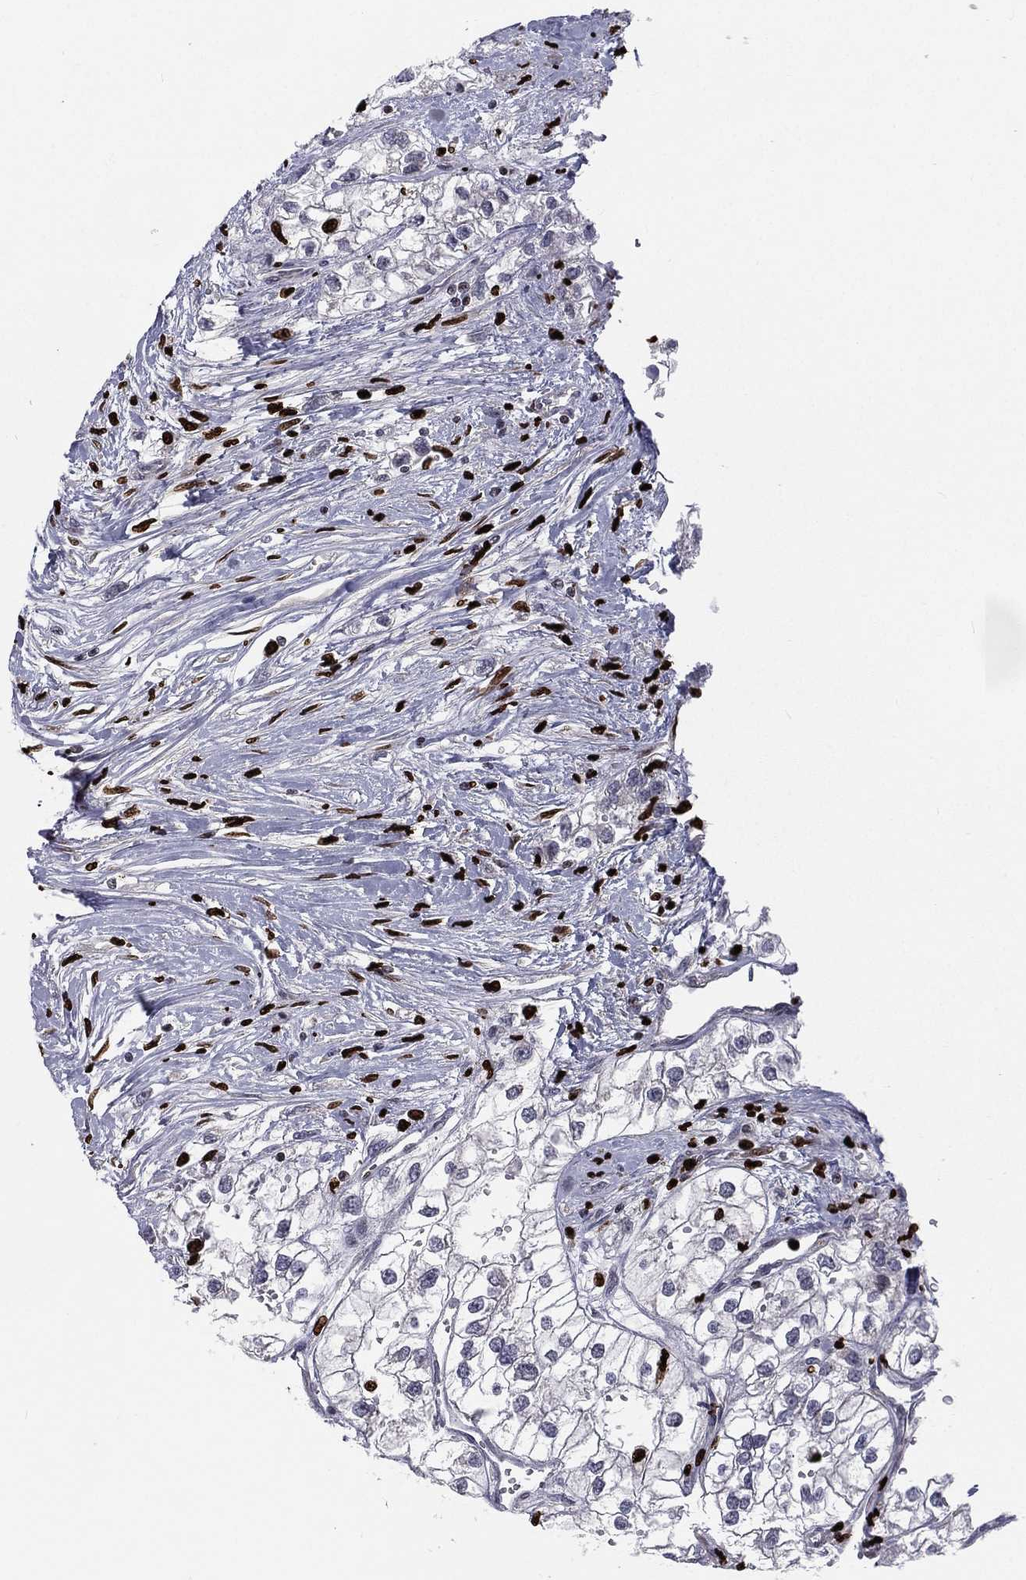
{"staining": {"intensity": "negative", "quantity": "none", "location": "none"}, "tissue": "renal cancer", "cell_type": "Tumor cells", "image_type": "cancer", "snomed": [{"axis": "morphology", "description": "Adenocarcinoma, NOS"}, {"axis": "topography", "description": "Kidney"}], "caption": "High power microscopy micrograph of an immunohistochemistry photomicrograph of renal cancer (adenocarcinoma), revealing no significant positivity in tumor cells.", "gene": "MNDA", "patient": {"sex": "male", "age": 59}}